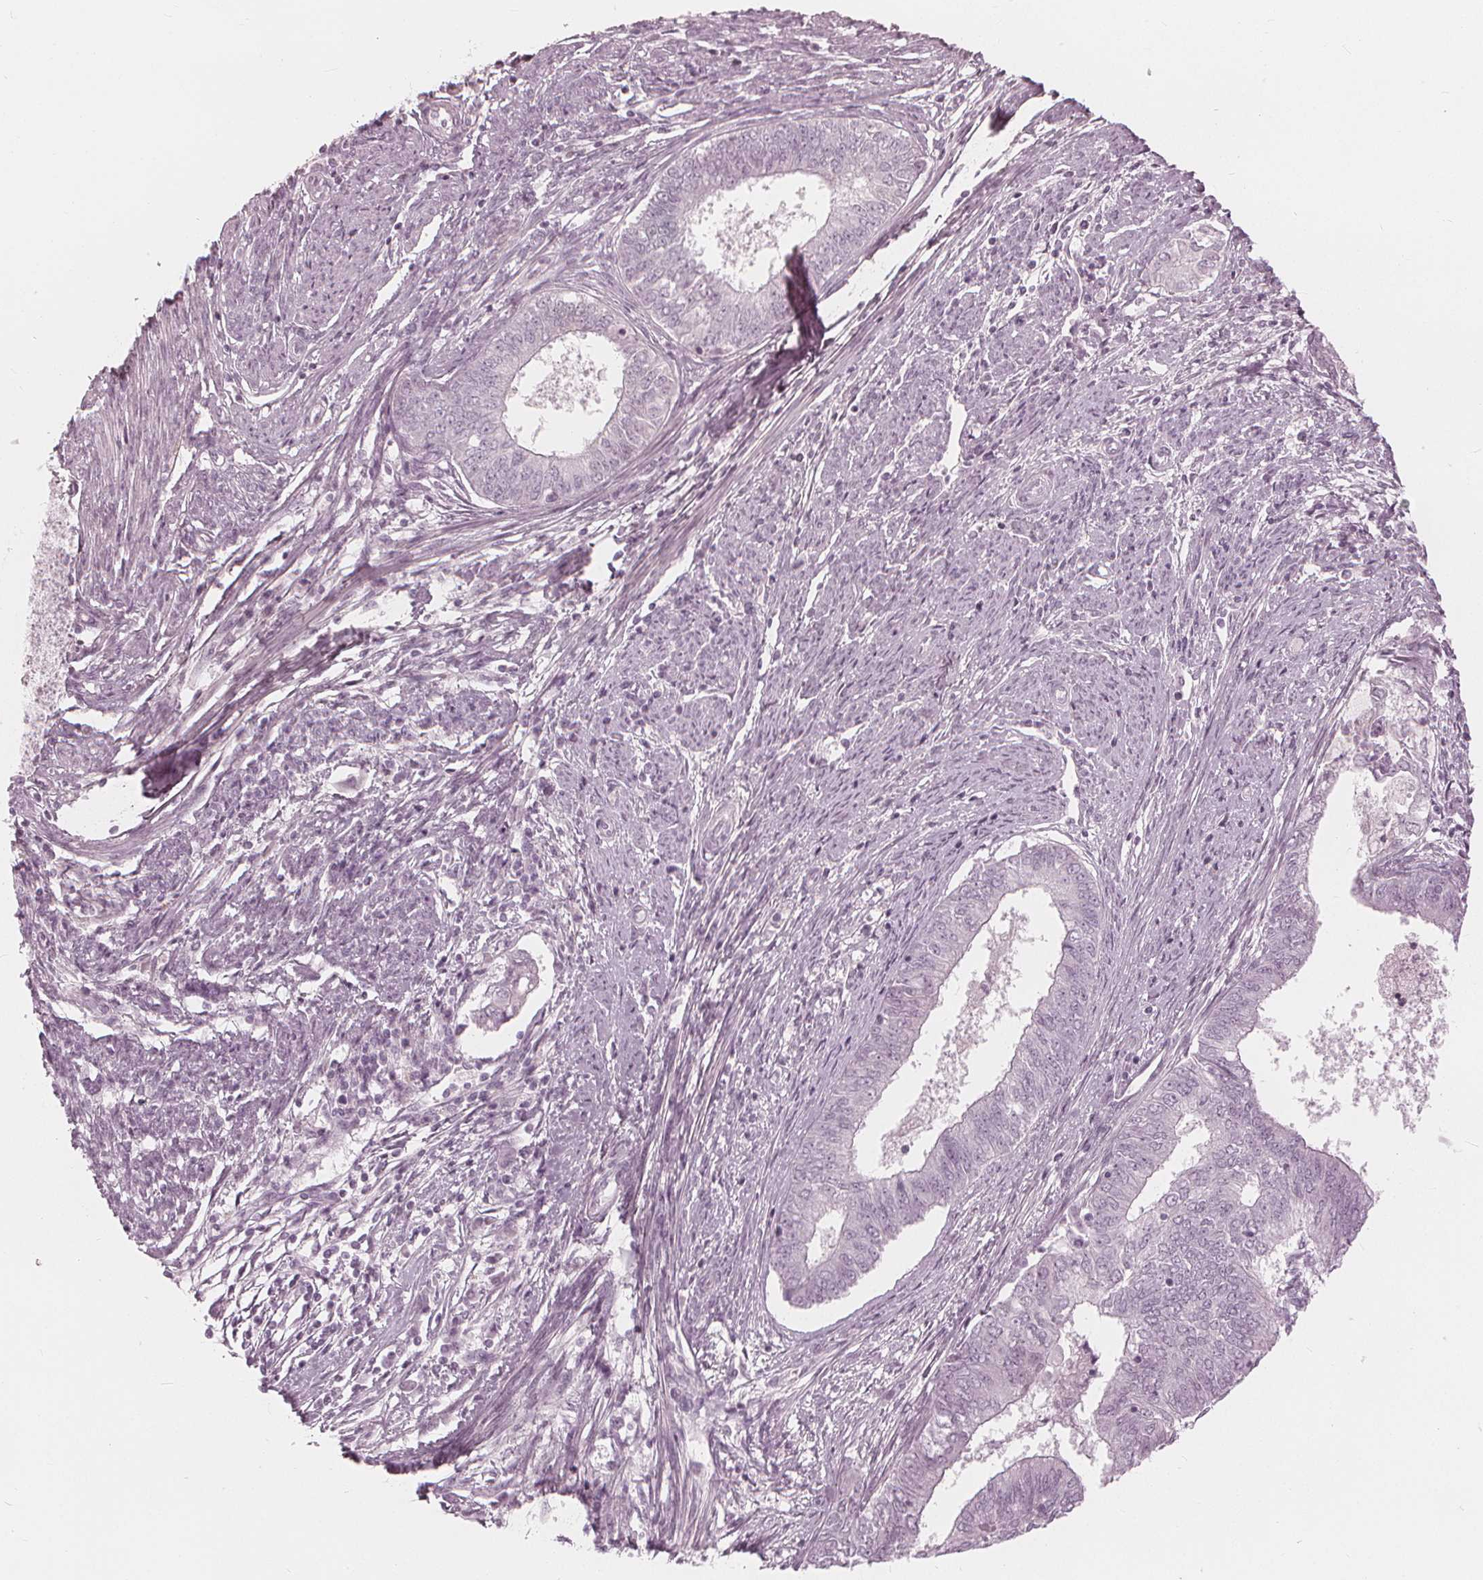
{"staining": {"intensity": "negative", "quantity": "none", "location": "none"}, "tissue": "endometrial cancer", "cell_type": "Tumor cells", "image_type": "cancer", "snomed": [{"axis": "morphology", "description": "Adenocarcinoma, NOS"}, {"axis": "topography", "description": "Endometrium"}], "caption": "The micrograph displays no staining of tumor cells in adenocarcinoma (endometrial).", "gene": "PAEP", "patient": {"sex": "female", "age": 62}}